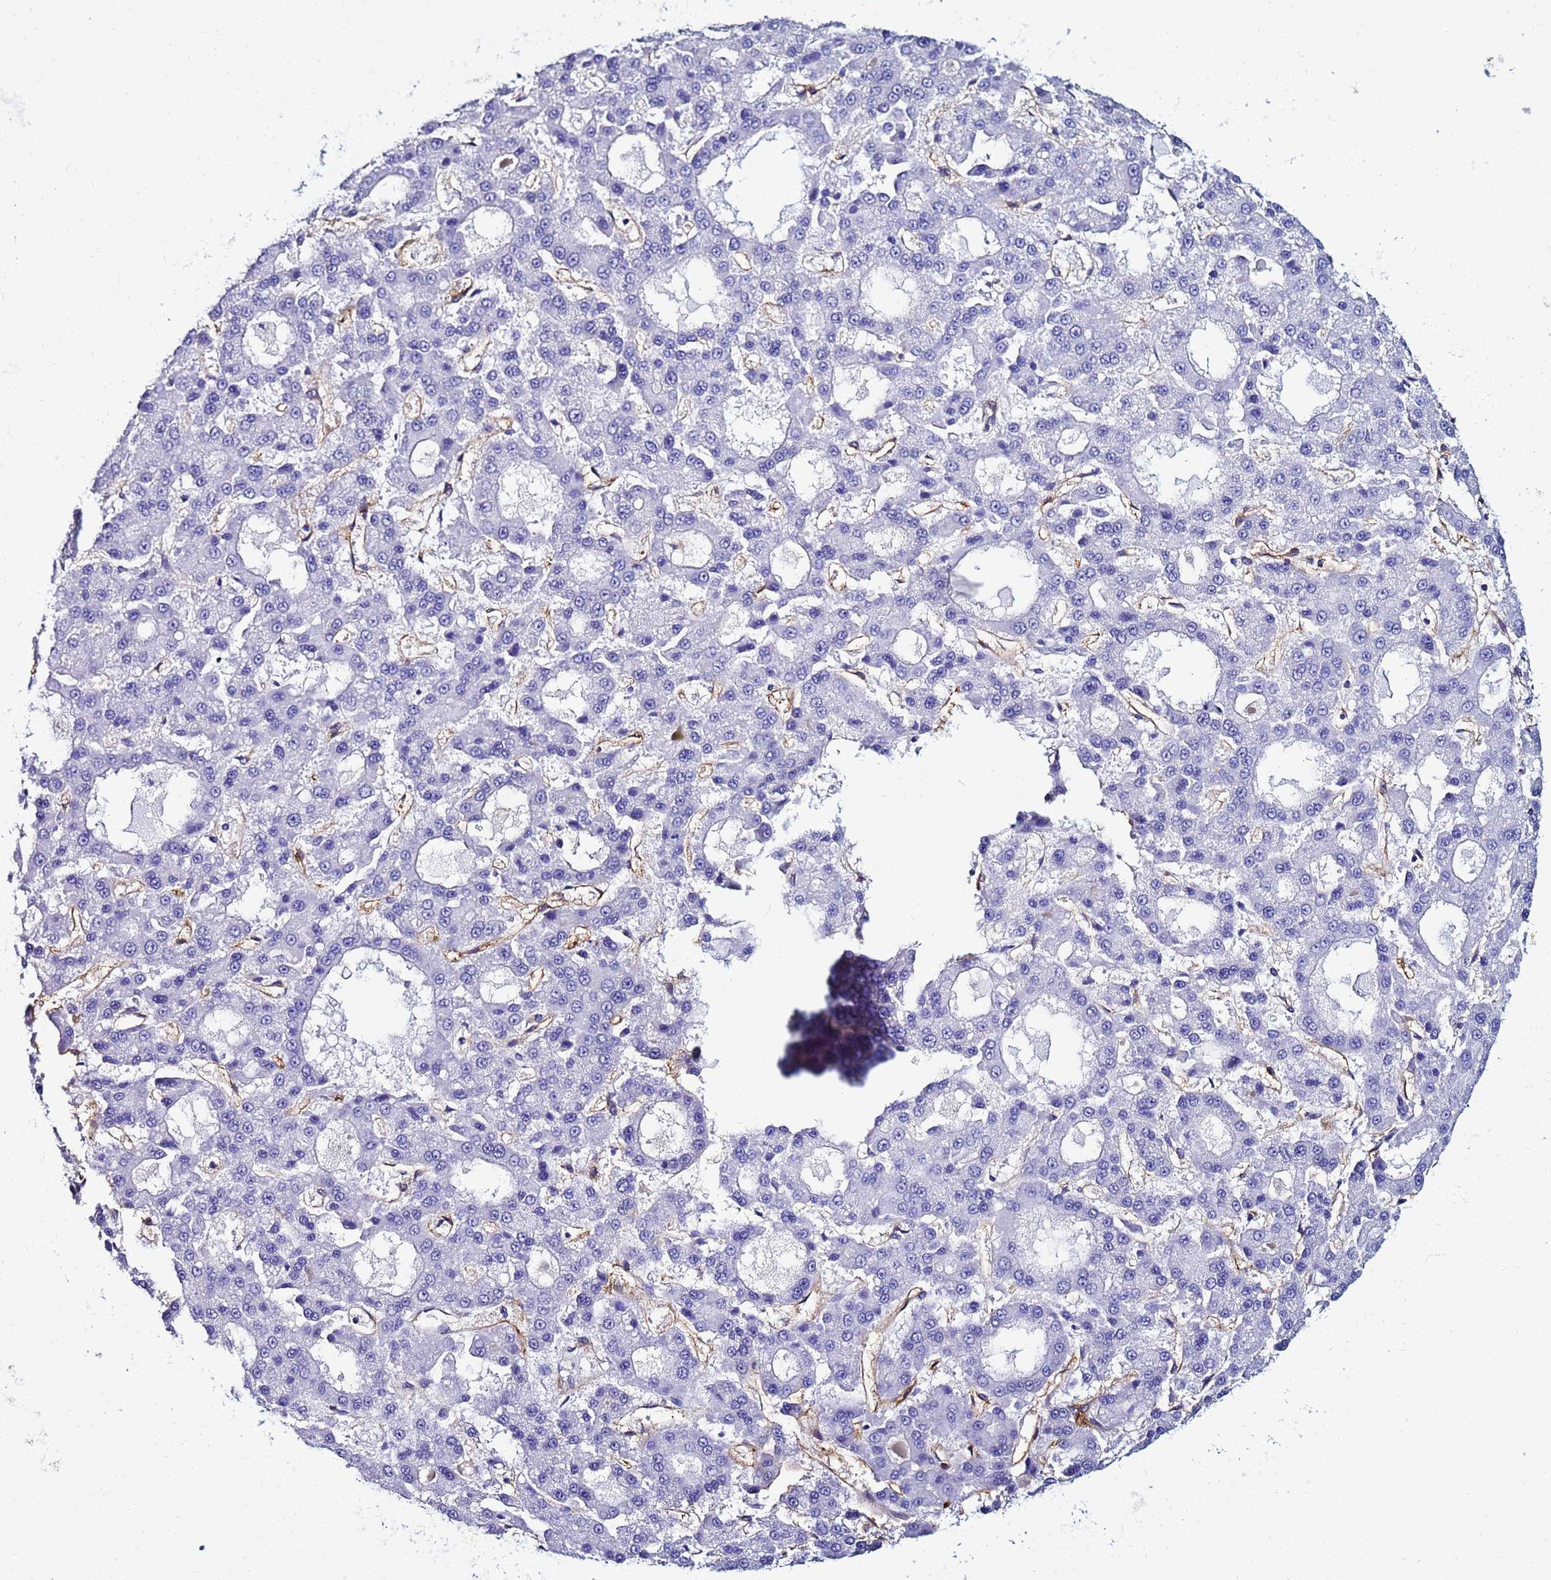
{"staining": {"intensity": "negative", "quantity": "none", "location": "none"}, "tissue": "liver cancer", "cell_type": "Tumor cells", "image_type": "cancer", "snomed": [{"axis": "morphology", "description": "Carcinoma, Hepatocellular, NOS"}, {"axis": "topography", "description": "Liver"}], "caption": "High power microscopy histopathology image of an immunohistochemistry image of liver cancer, revealing no significant expression in tumor cells.", "gene": "DEFB104A", "patient": {"sex": "male", "age": 70}}